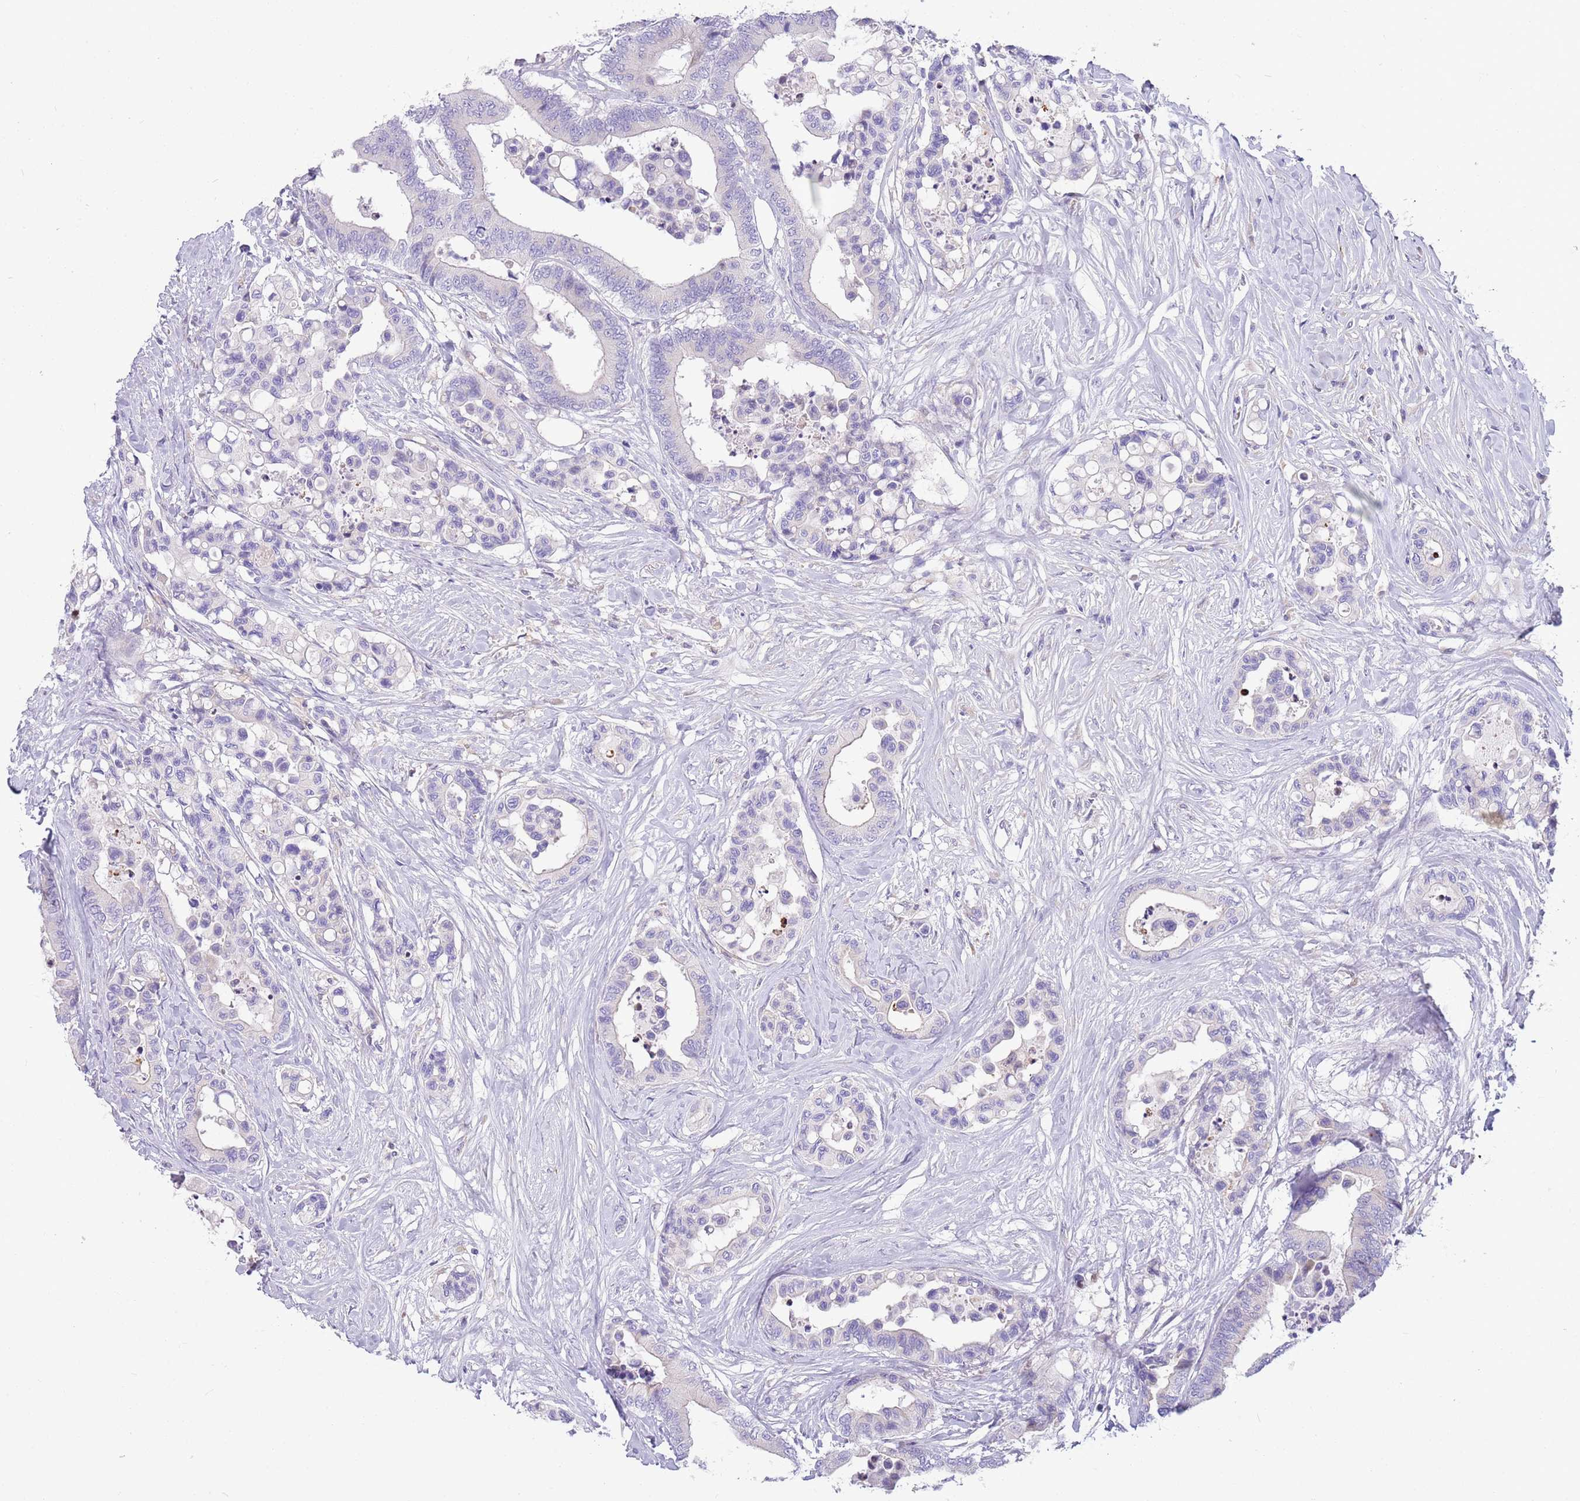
{"staining": {"intensity": "negative", "quantity": "none", "location": "none"}, "tissue": "colorectal cancer", "cell_type": "Tumor cells", "image_type": "cancer", "snomed": [{"axis": "morphology", "description": "Normal tissue, NOS"}, {"axis": "morphology", "description": "Adenocarcinoma, NOS"}, {"axis": "topography", "description": "Colon"}], "caption": "Protein analysis of adenocarcinoma (colorectal) displays no significant staining in tumor cells.", "gene": "DDHD1", "patient": {"sex": "male", "age": 82}}